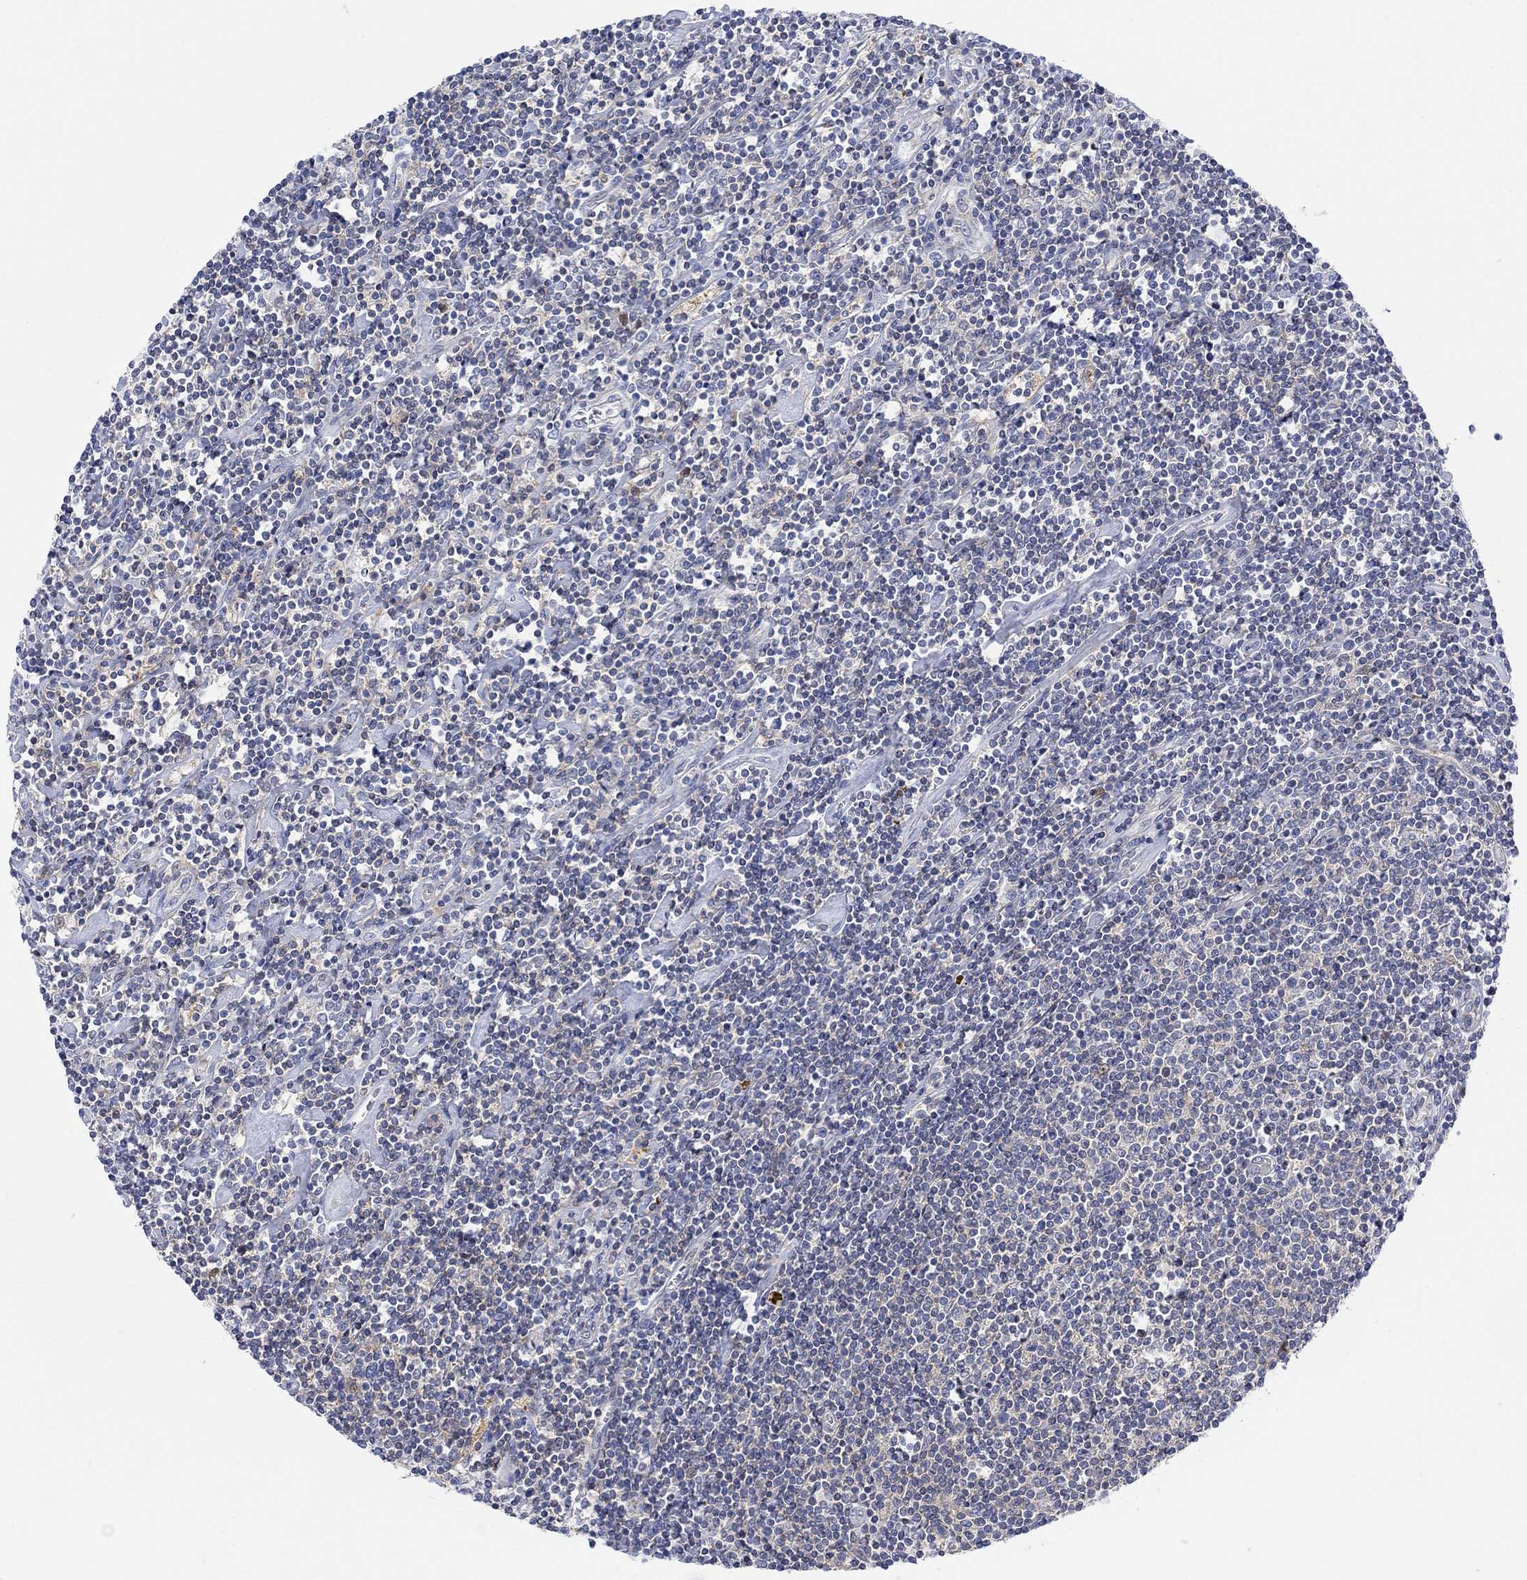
{"staining": {"intensity": "negative", "quantity": "none", "location": "none"}, "tissue": "lymphoma", "cell_type": "Tumor cells", "image_type": "cancer", "snomed": [{"axis": "morphology", "description": "Hodgkin's disease, NOS"}, {"axis": "topography", "description": "Lymph node"}], "caption": "The micrograph exhibits no significant expression in tumor cells of lymphoma.", "gene": "ARSK", "patient": {"sex": "male", "age": 40}}